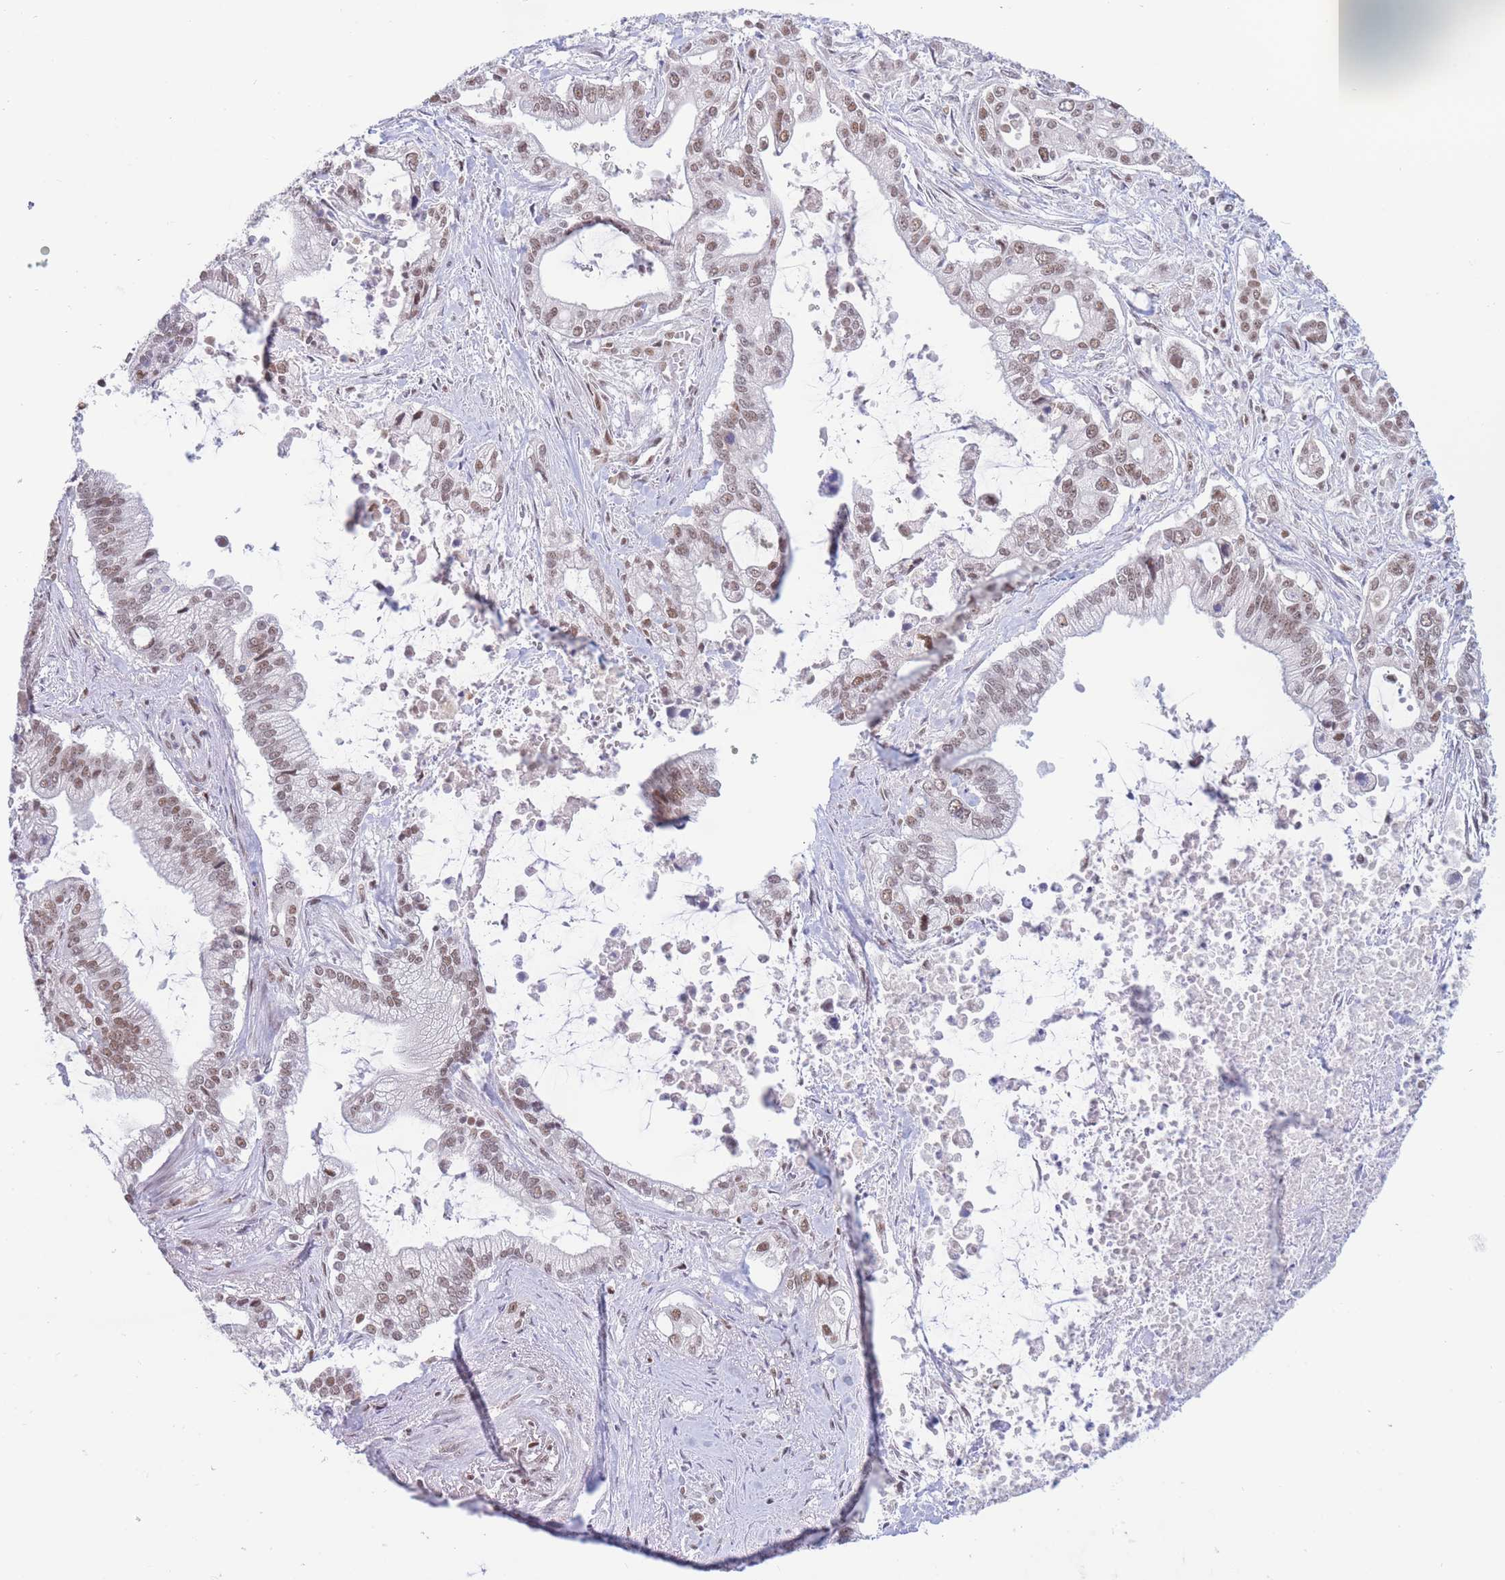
{"staining": {"intensity": "weak", "quantity": ">75%", "location": "nuclear"}, "tissue": "pancreatic cancer", "cell_type": "Tumor cells", "image_type": "cancer", "snomed": [{"axis": "morphology", "description": "Adenocarcinoma, NOS"}, {"axis": "topography", "description": "Pancreas"}], "caption": "Immunohistochemical staining of adenocarcinoma (pancreatic) exhibits low levels of weak nuclear expression in about >75% of tumor cells.", "gene": "SMAD9", "patient": {"sex": "male", "age": 69}}